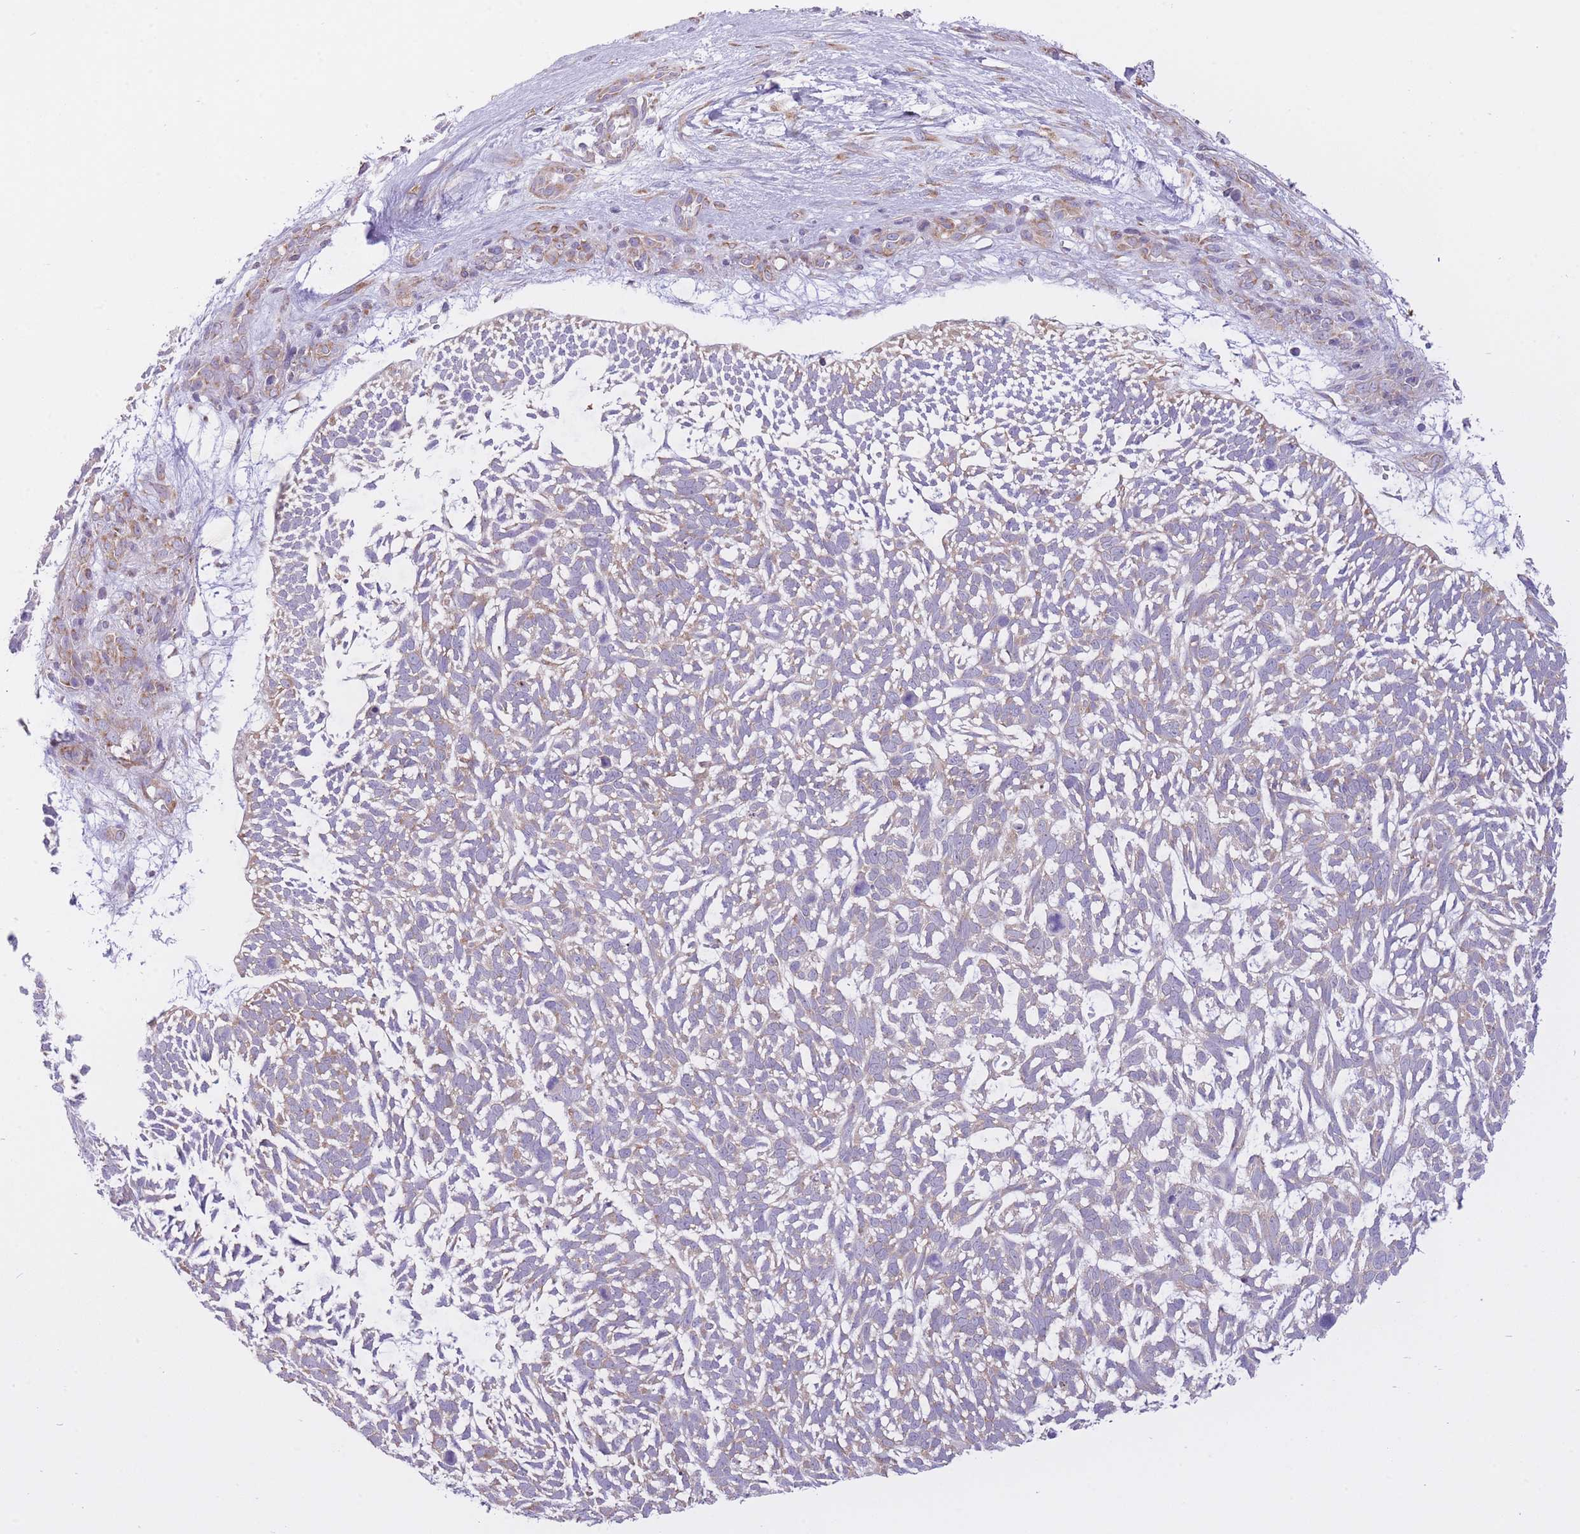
{"staining": {"intensity": "weak", "quantity": "25%-75%", "location": "cytoplasmic/membranous"}, "tissue": "skin cancer", "cell_type": "Tumor cells", "image_type": "cancer", "snomed": [{"axis": "morphology", "description": "Basal cell carcinoma"}, {"axis": "topography", "description": "Skin"}], "caption": "High-magnification brightfield microscopy of skin basal cell carcinoma stained with DAB (brown) and counterstained with hematoxylin (blue). tumor cells exhibit weak cytoplasmic/membranous positivity is seen in about25%-75% of cells.", "gene": "ZNF501", "patient": {"sex": "male", "age": 88}}